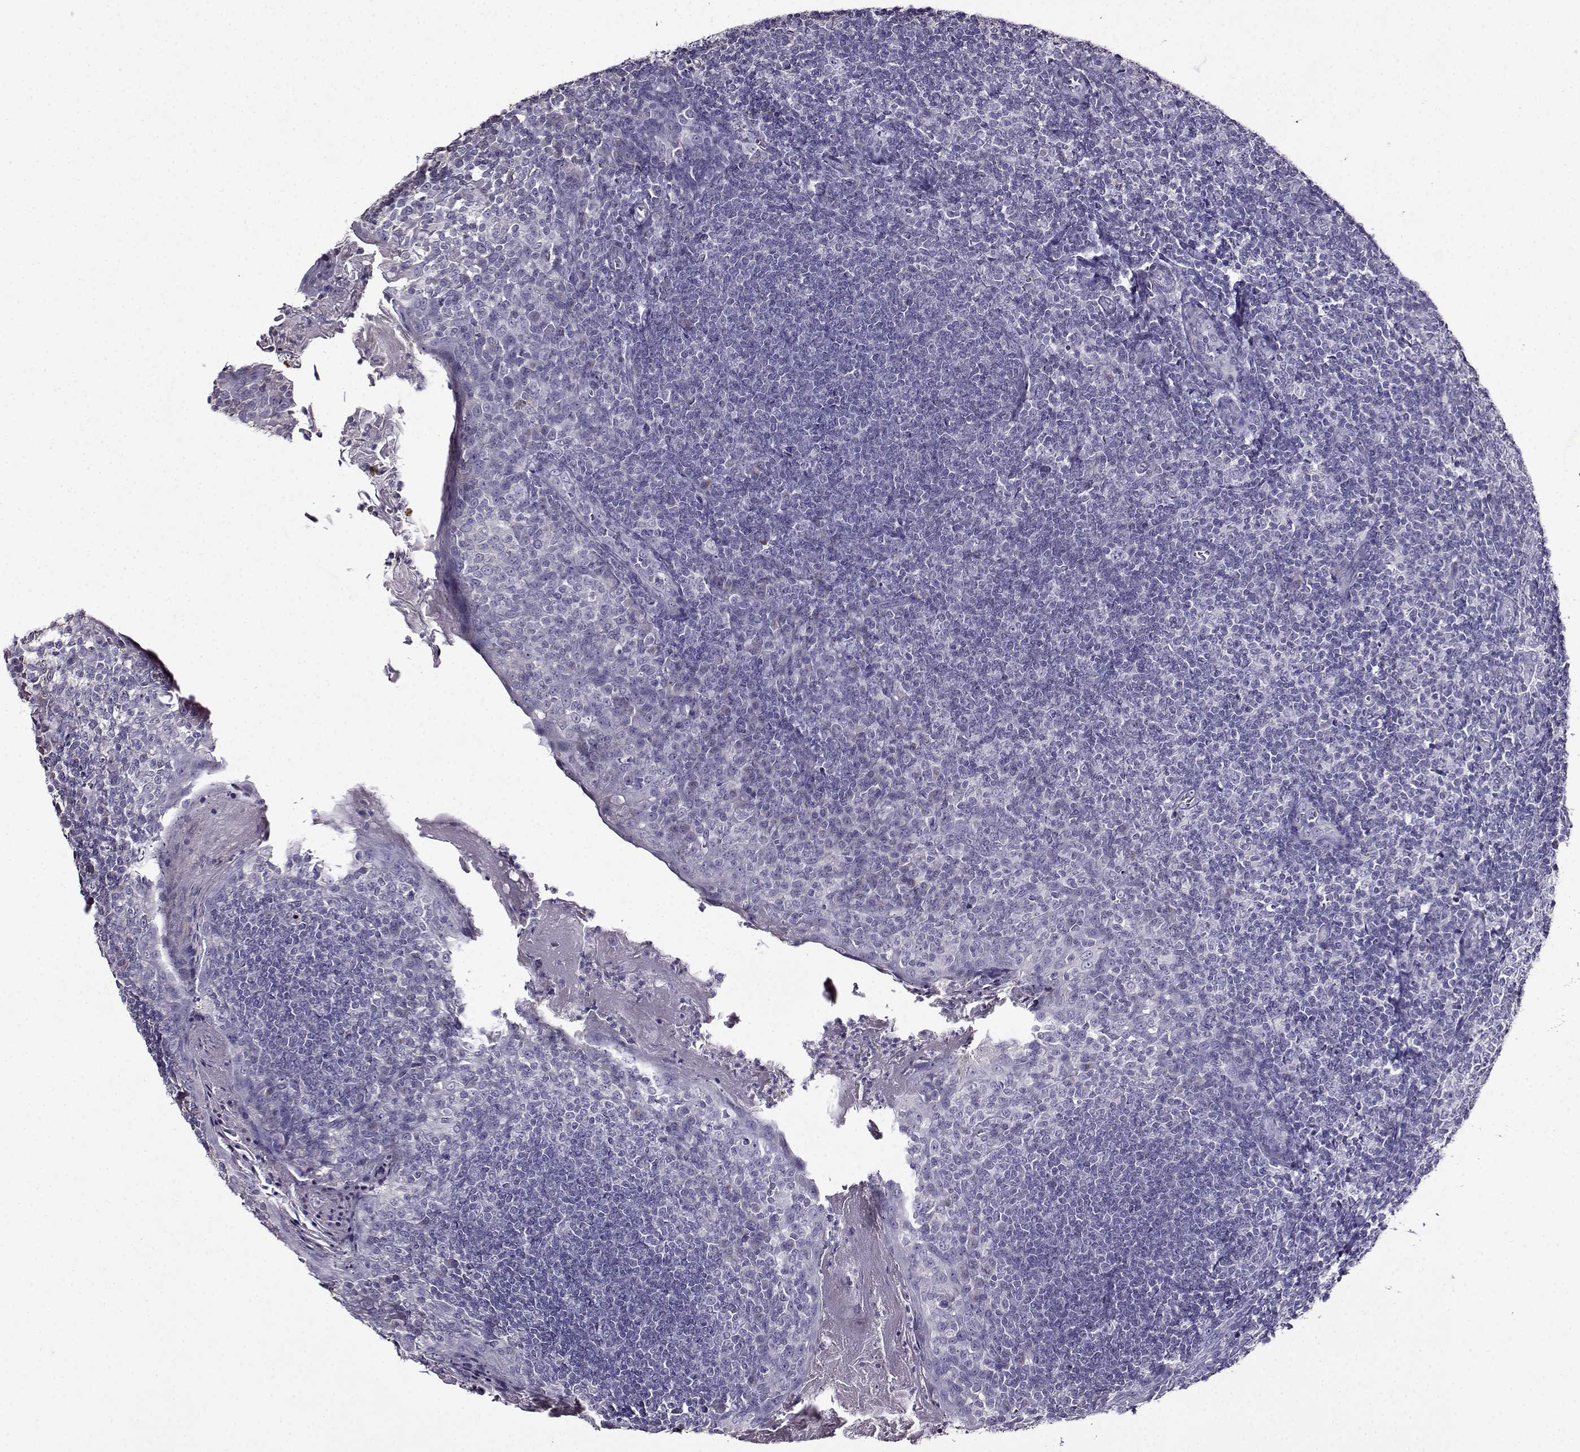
{"staining": {"intensity": "negative", "quantity": "none", "location": "none"}, "tissue": "tonsil", "cell_type": "Germinal center cells", "image_type": "normal", "snomed": [{"axis": "morphology", "description": "Normal tissue, NOS"}, {"axis": "topography", "description": "Tonsil"}], "caption": "Immunohistochemistry (IHC) micrograph of normal tonsil: human tonsil stained with DAB demonstrates no significant protein expression in germinal center cells.", "gene": "TMEM266", "patient": {"sex": "female", "age": 13}}